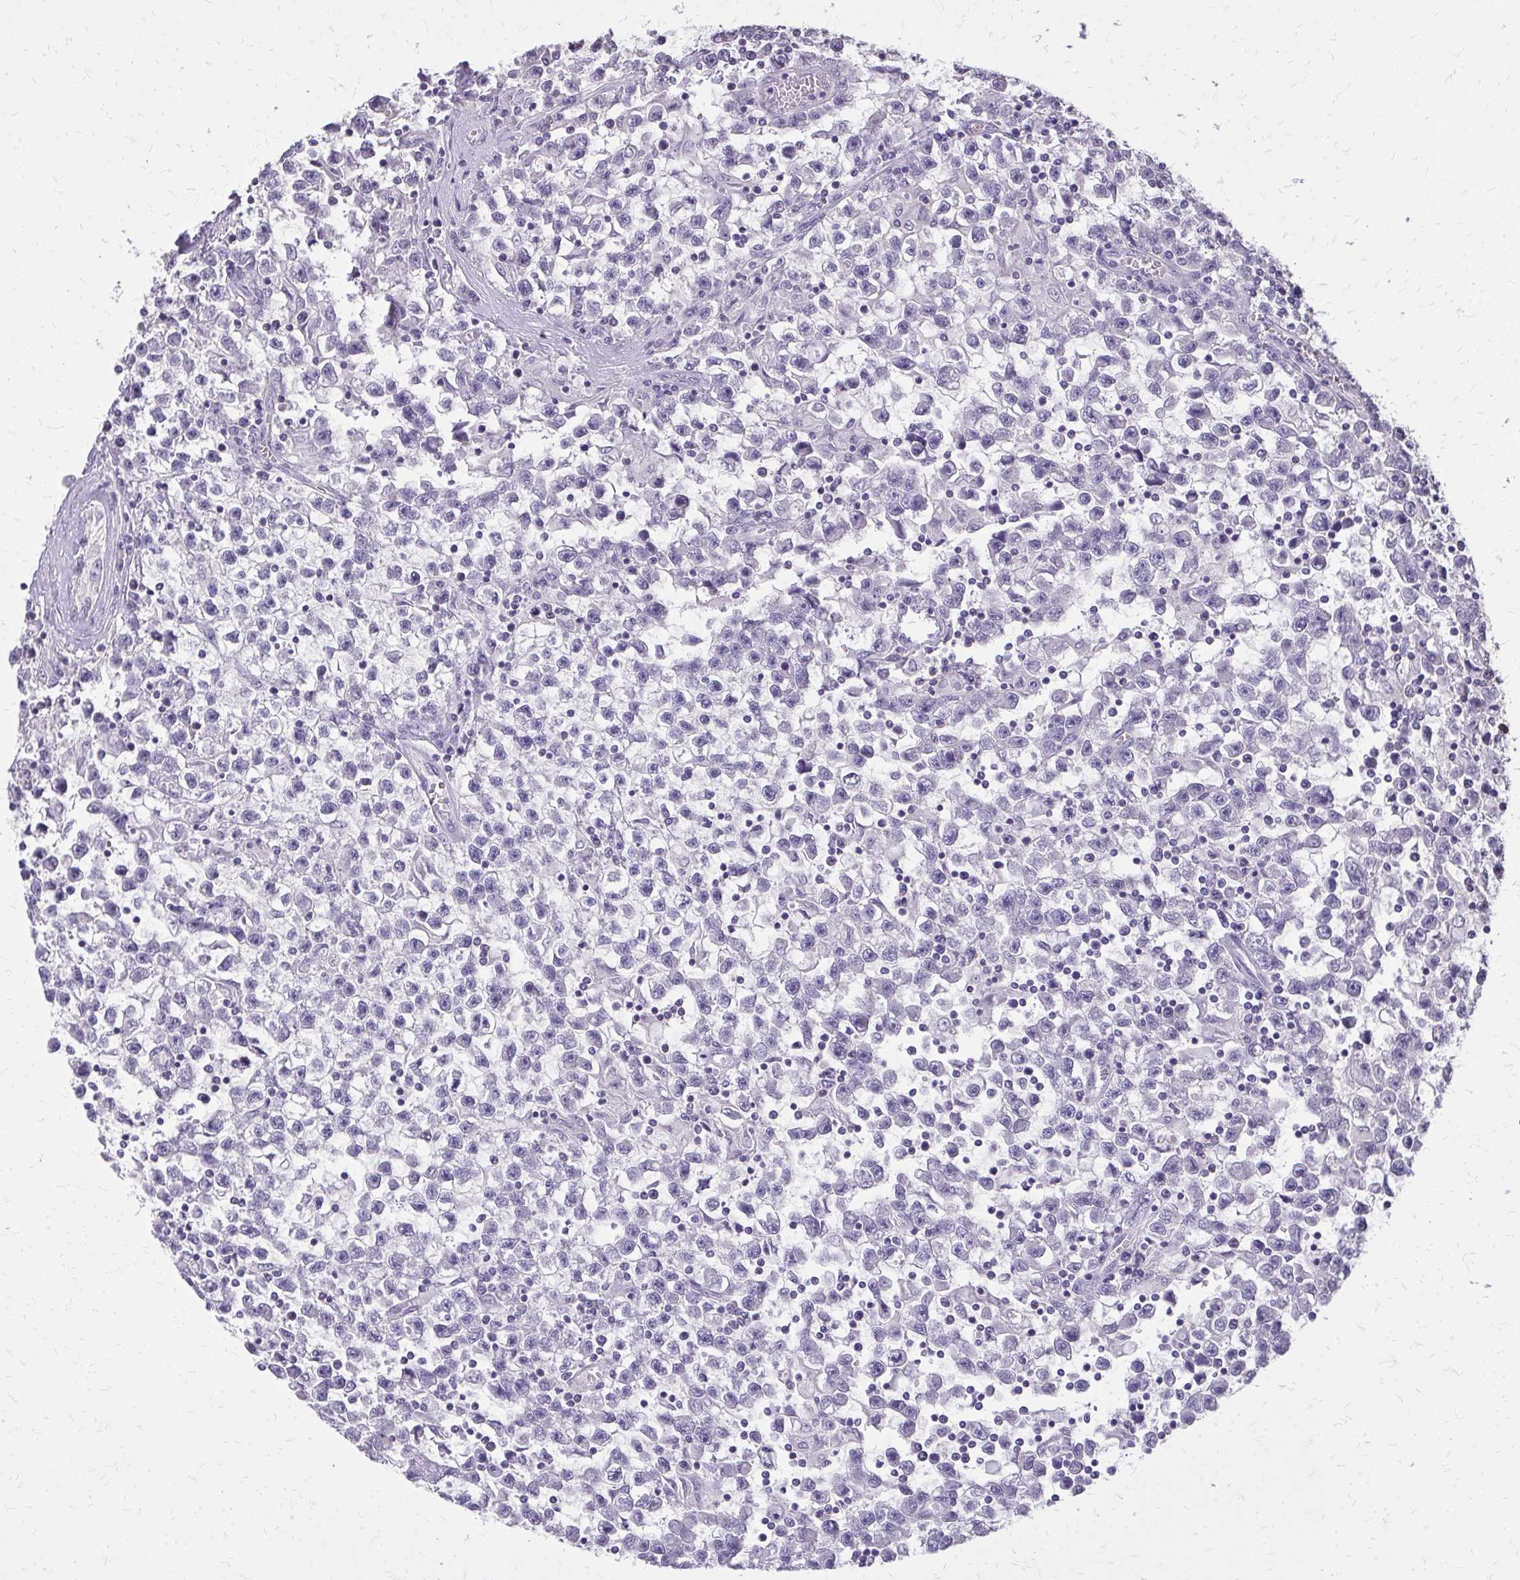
{"staining": {"intensity": "negative", "quantity": "none", "location": "none"}, "tissue": "testis cancer", "cell_type": "Tumor cells", "image_type": "cancer", "snomed": [{"axis": "morphology", "description": "Seminoma, NOS"}, {"axis": "topography", "description": "Testis"}], "caption": "A high-resolution photomicrograph shows IHC staining of testis cancer (seminoma), which displays no significant staining in tumor cells. (DAB (3,3'-diaminobenzidine) IHC, high magnification).", "gene": "AKAP5", "patient": {"sex": "male", "age": 31}}